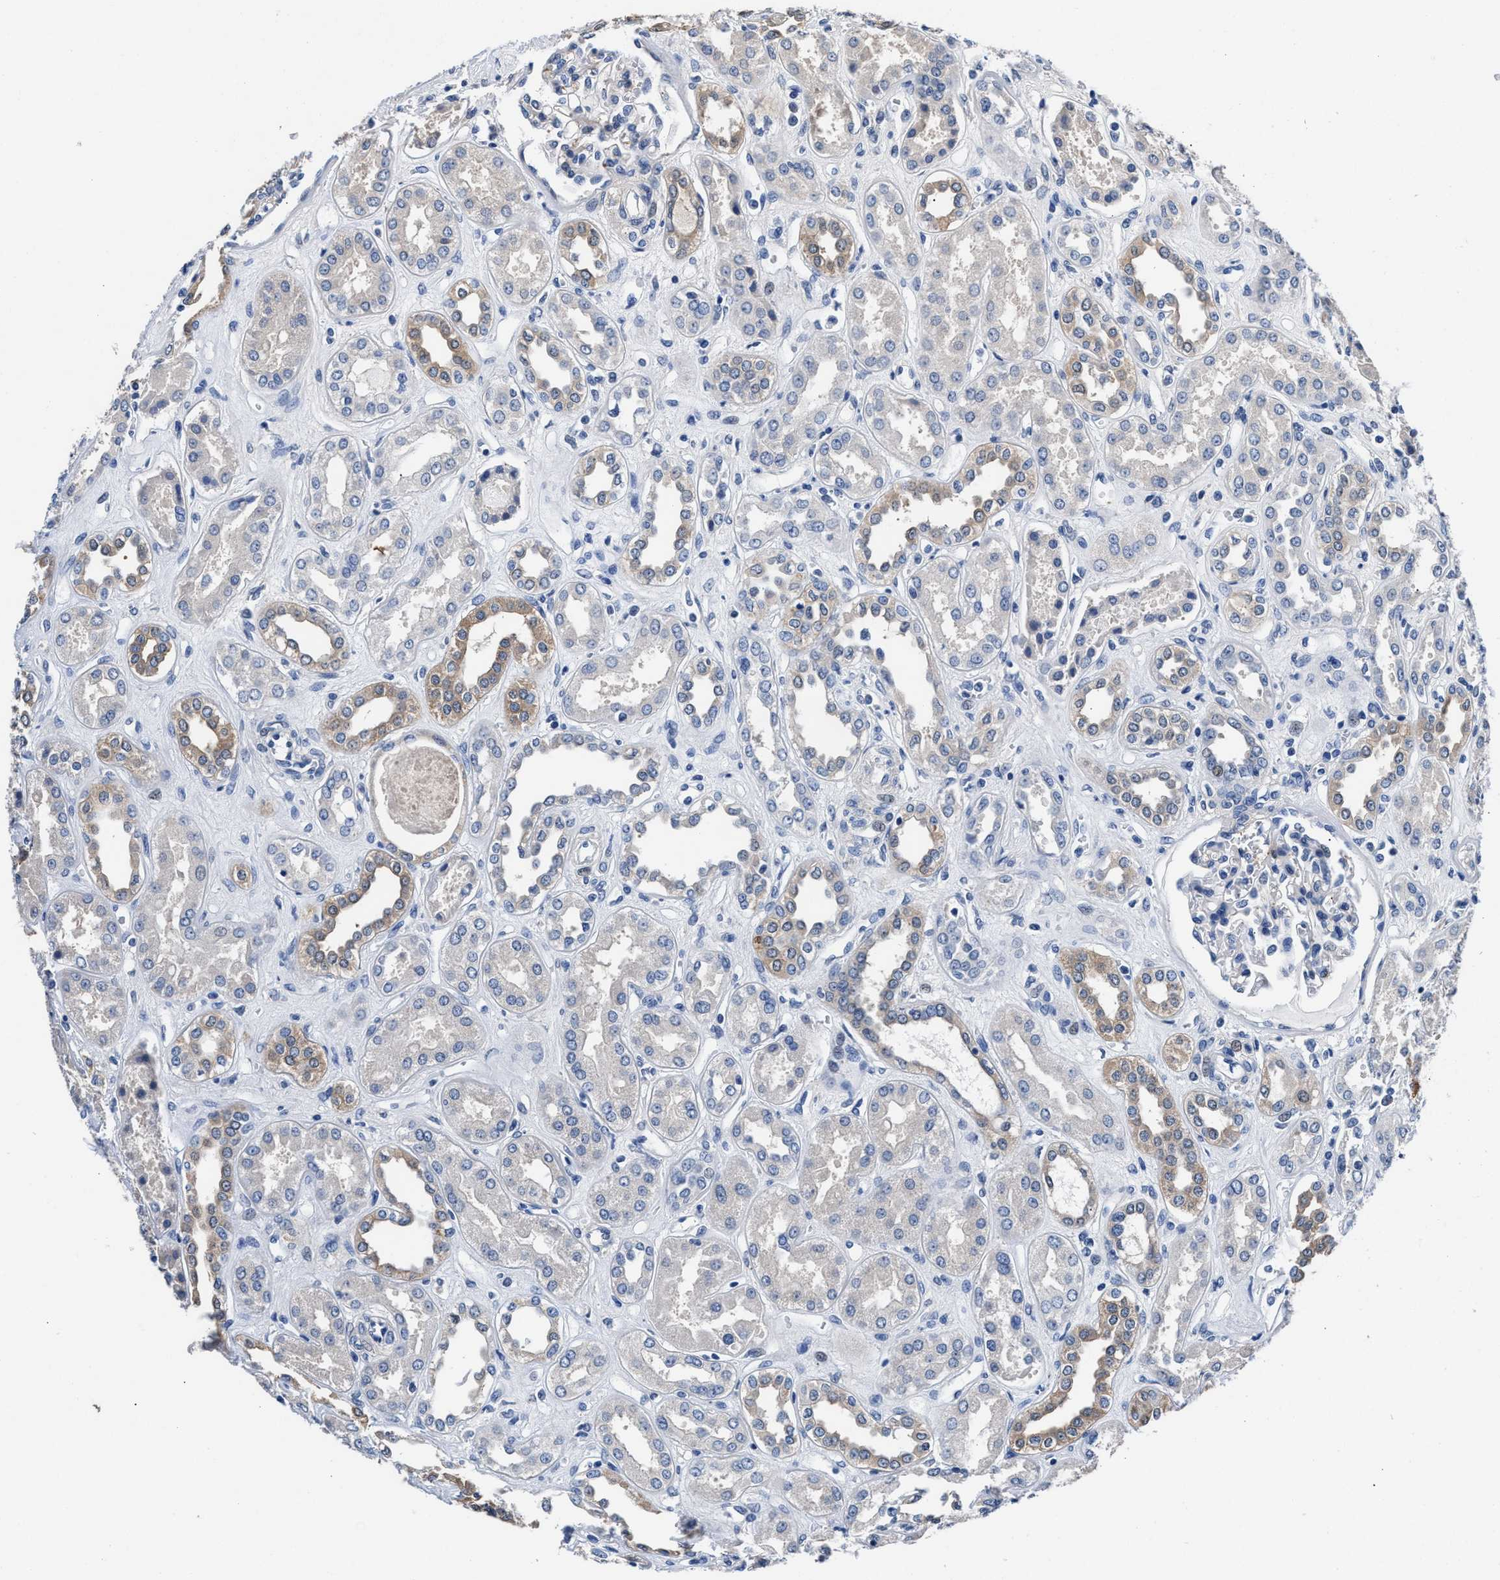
{"staining": {"intensity": "negative", "quantity": "none", "location": "none"}, "tissue": "kidney", "cell_type": "Cells in glomeruli", "image_type": "normal", "snomed": [{"axis": "morphology", "description": "Normal tissue, NOS"}, {"axis": "topography", "description": "Kidney"}], "caption": "High power microscopy micrograph of an immunohistochemistry (IHC) photomicrograph of unremarkable kidney, revealing no significant staining in cells in glomeruli.", "gene": "GSTM1", "patient": {"sex": "male", "age": 59}}